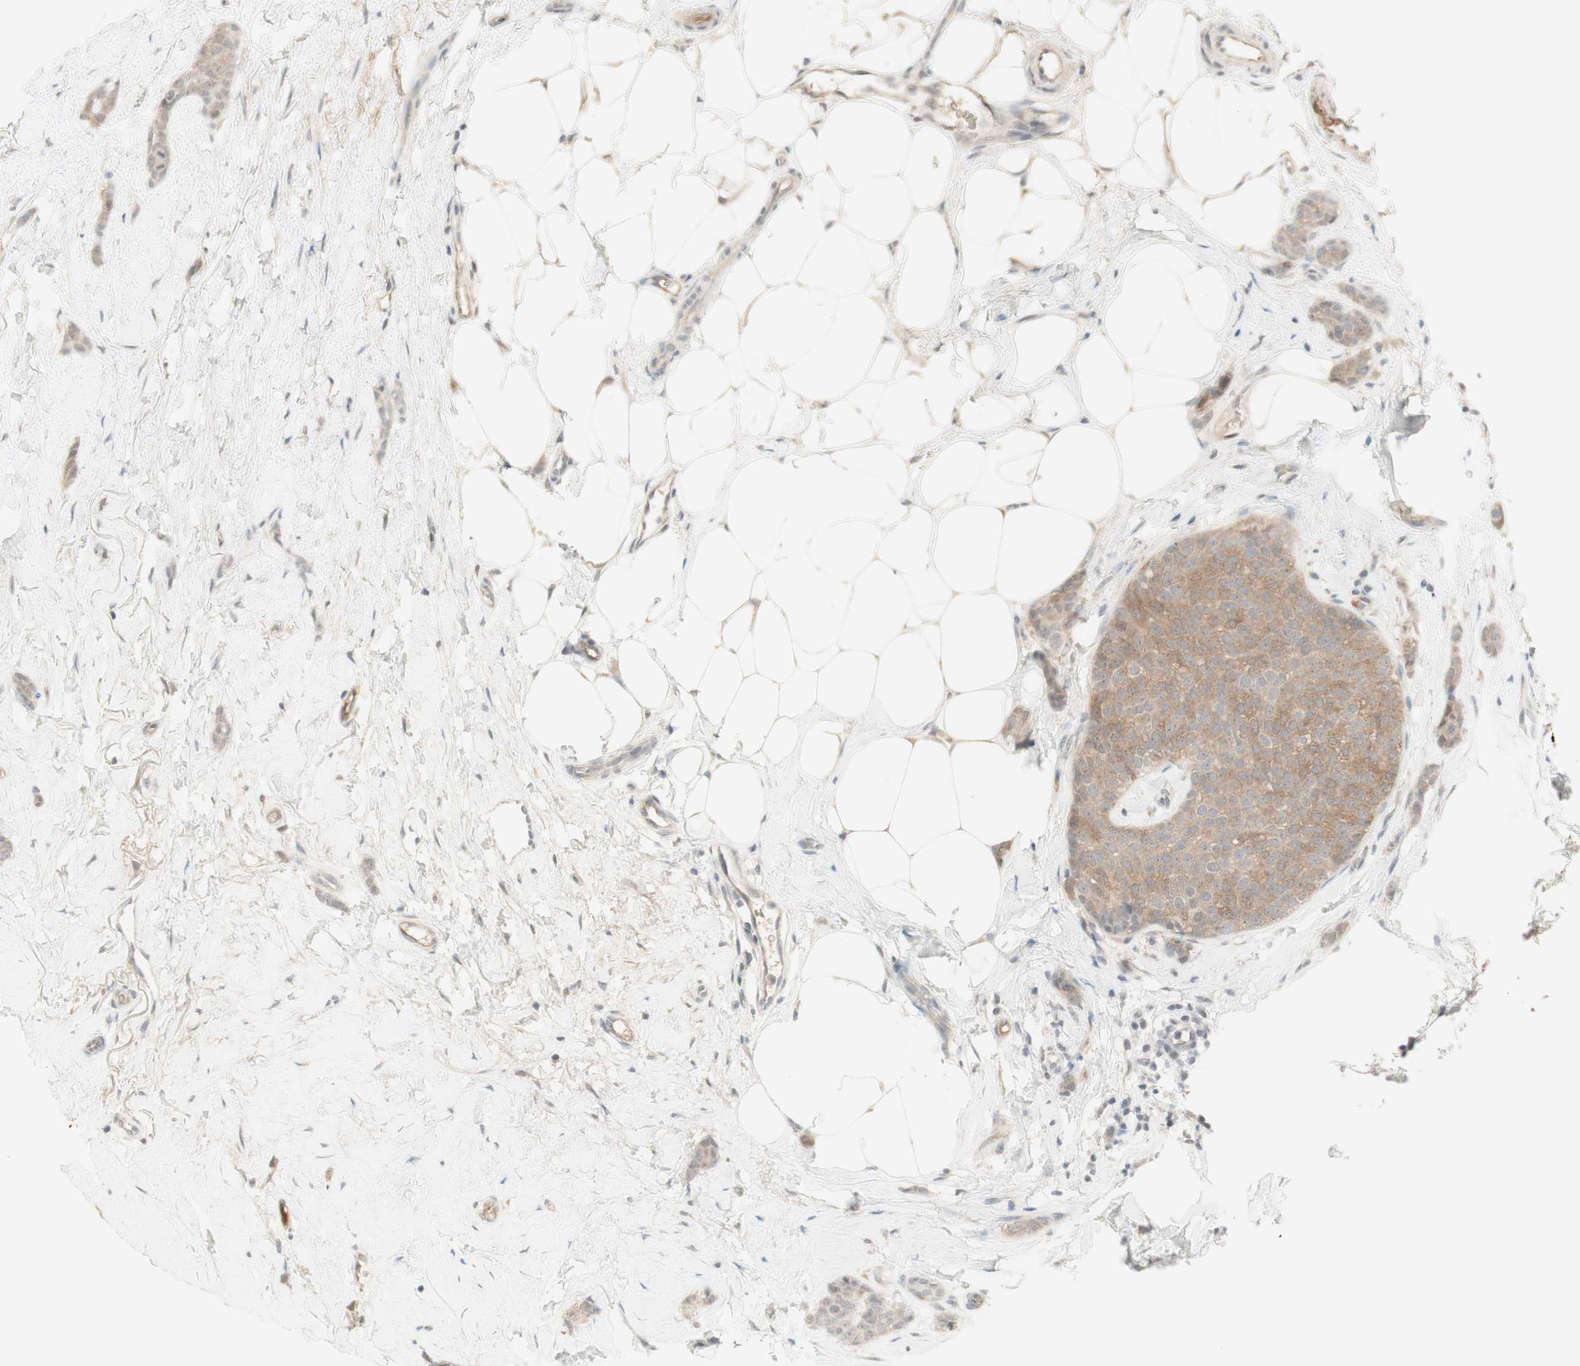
{"staining": {"intensity": "moderate", "quantity": "25%-75%", "location": "cytoplasmic/membranous"}, "tissue": "breast cancer", "cell_type": "Tumor cells", "image_type": "cancer", "snomed": [{"axis": "morphology", "description": "Lobular carcinoma"}, {"axis": "topography", "description": "Skin"}, {"axis": "topography", "description": "Breast"}], "caption": "A high-resolution photomicrograph shows immunohistochemistry (IHC) staining of breast cancer, which reveals moderate cytoplasmic/membranous positivity in about 25%-75% of tumor cells.", "gene": "PLCD4", "patient": {"sex": "female", "age": 46}}